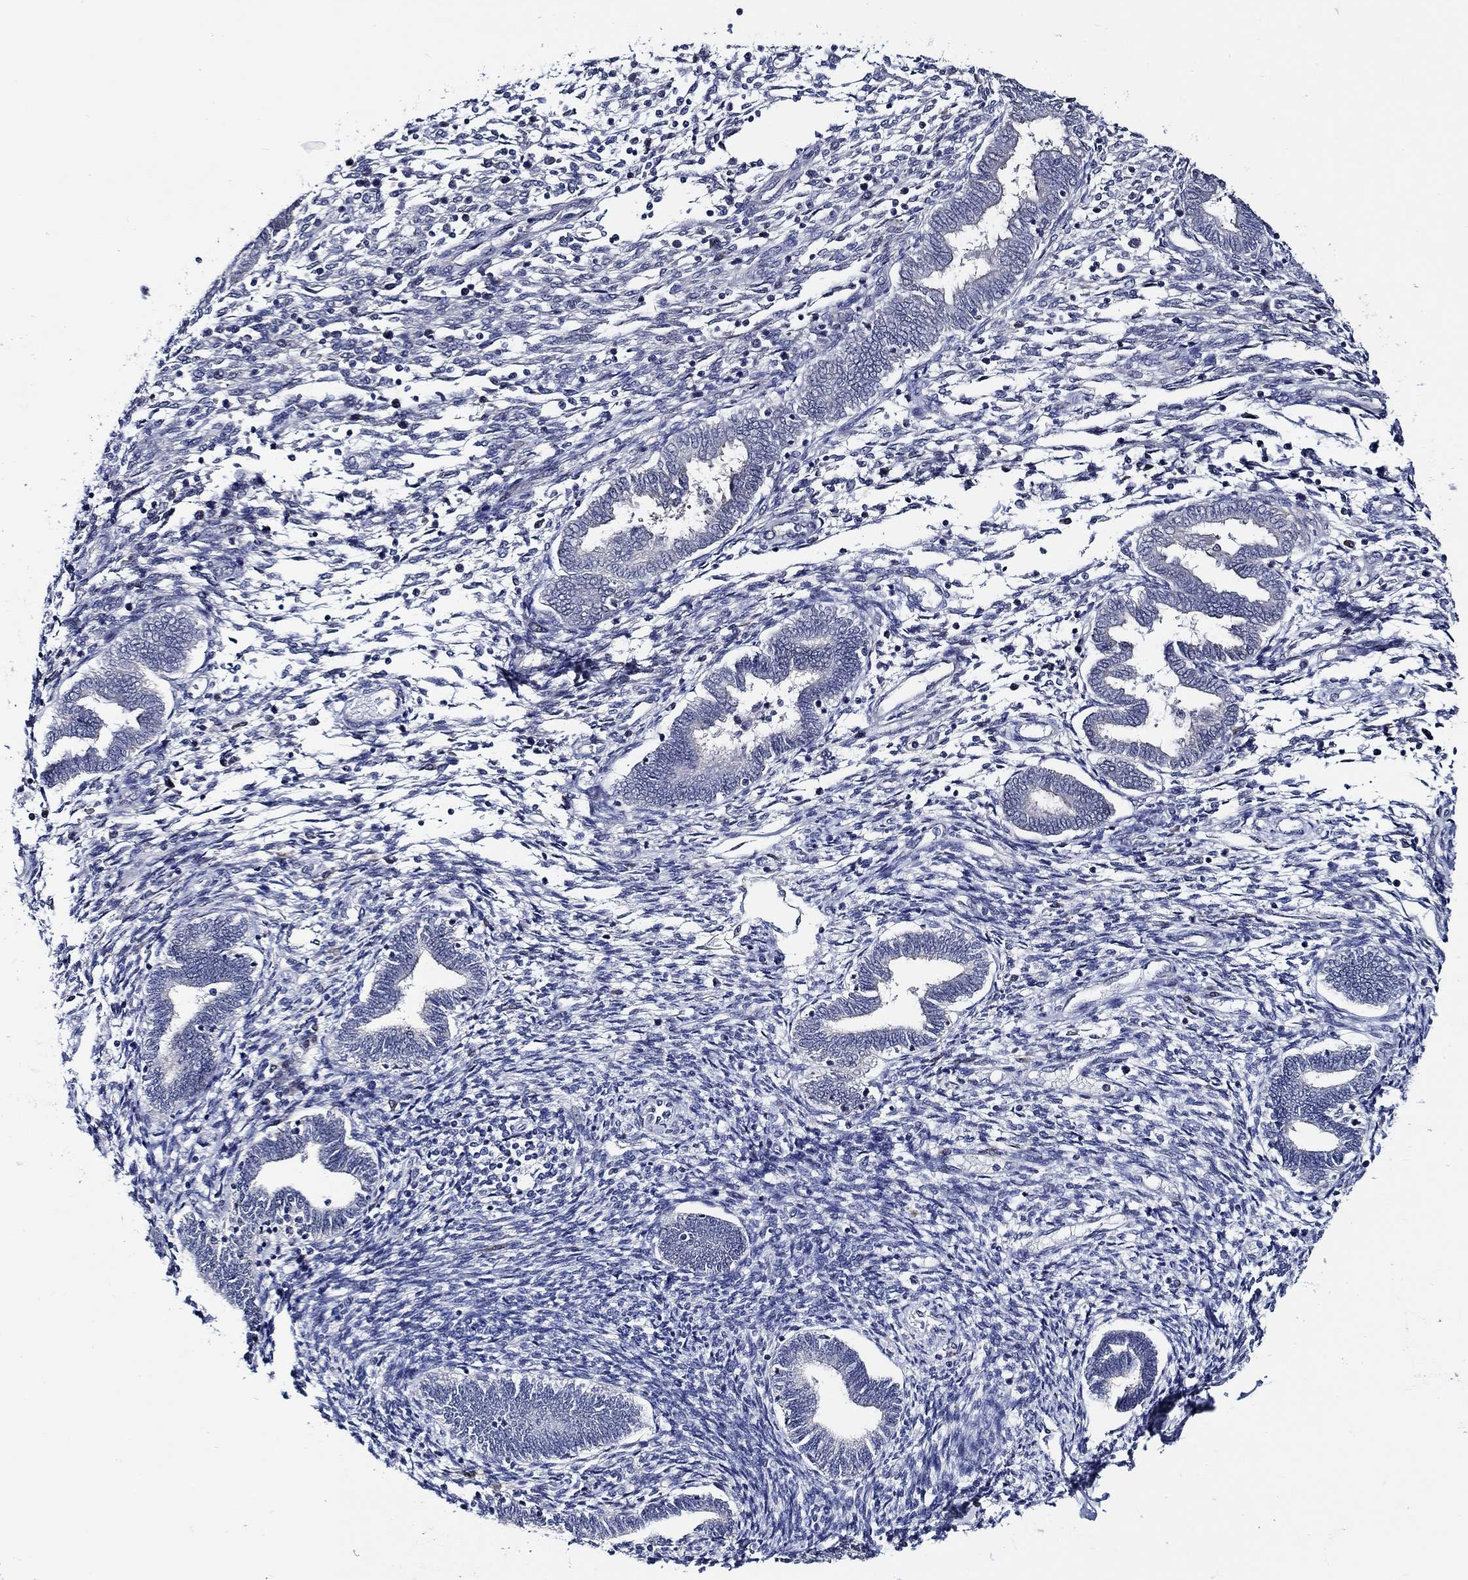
{"staining": {"intensity": "negative", "quantity": "none", "location": "none"}, "tissue": "endometrium", "cell_type": "Cells in endometrial stroma", "image_type": "normal", "snomed": [{"axis": "morphology", "description": "Normal tissue, NOS"}, {"axis": "topography", "description": "Endometrium"}], "caption": "An immunohistochemistry (IHC) histopathology image of normal endometrium is shown. There is no staining in cells in endometrial stroma of endometrium. (Brightfield microscopy of DAB (3,3'-diaminobenzidine) IHC at high magnification).", "gene": "C8orf48", "patient": {"sex": "female", "age": 42}}